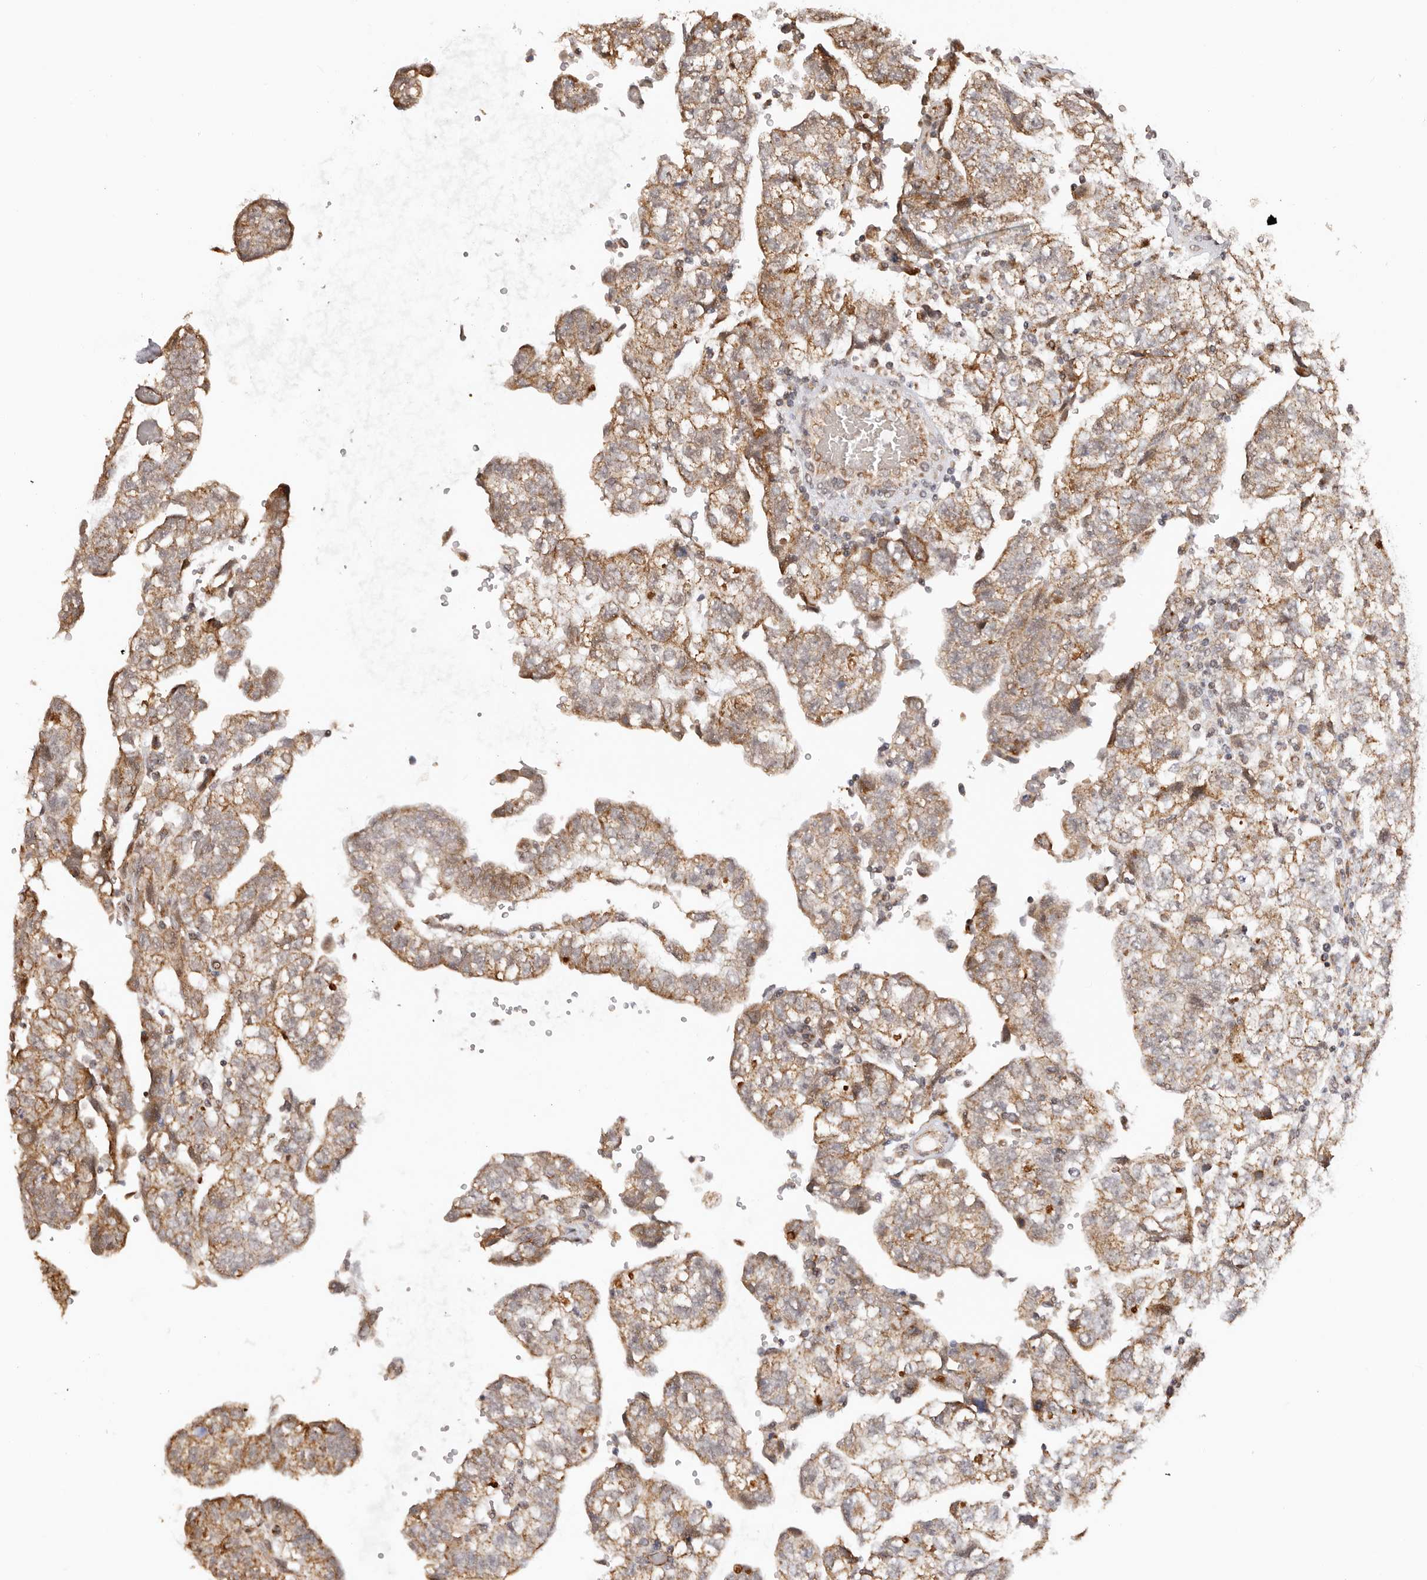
{"staining": {"intensity": "moderate", "quantity": ">75%", "location": "cytoplasmic/membranous"}, "tissue": "testis cancer", "cell_type": "Tumor cells", "image_type": "cancer", "snomed": [{"axis": "morphology", "description": "Carcinoma, Embryonal, NOS"}, {"axis": "topography", "description": "Testis"}], "caption": "The immunohistochemical stain highlights moderate cytoplasmic/membranous expression in tumor cells of testis cancer (embryonal carcinoma) tissue. The staining was performed using DAB, with brown indicating positive protein expression. Nuclei are stained blue with hematoxylin.", "gene": "NDUFB11", "patient": {"sex": "male", "age": 36}}